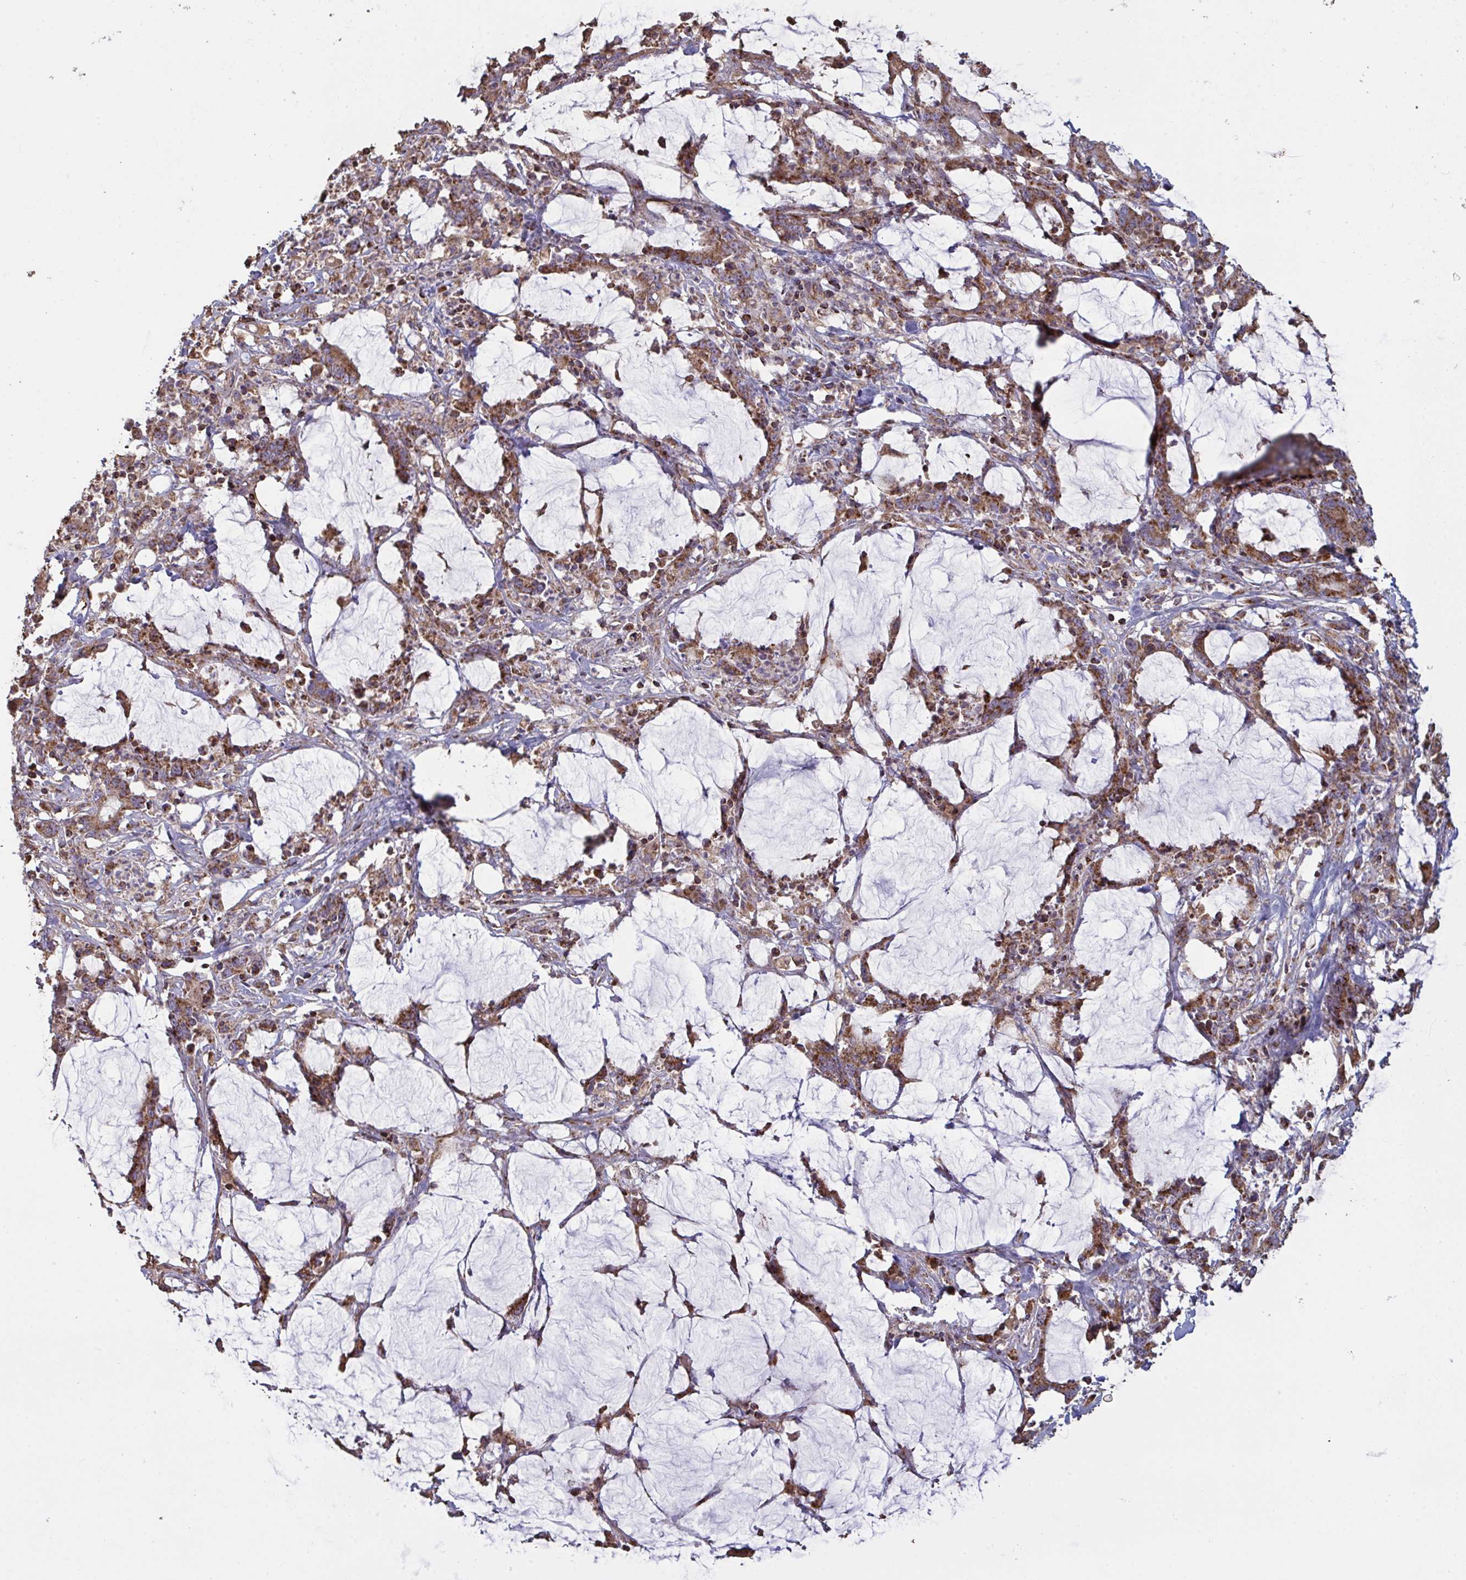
{"staining": {"intensity": "strong", "quantity": ">75%", "location": "cytoplasmic/membranous"}, "tissue": "stomach cancer", "cell_type": "Tumor cells", "image_type": "cancer", "snomed": [{"axis": "morphology", "description": "Adenocarcinoma, NOS"}, {"axis": "topography", "description": "Stomach, upper"}], "caption": "Protein expression analysis of stomach cancer displays strong cytoplasmic/membranous expression in approximately >75% of tumor cells.", "gene": "MICOS10", "patient": {"sex": "male", "age": 68}}